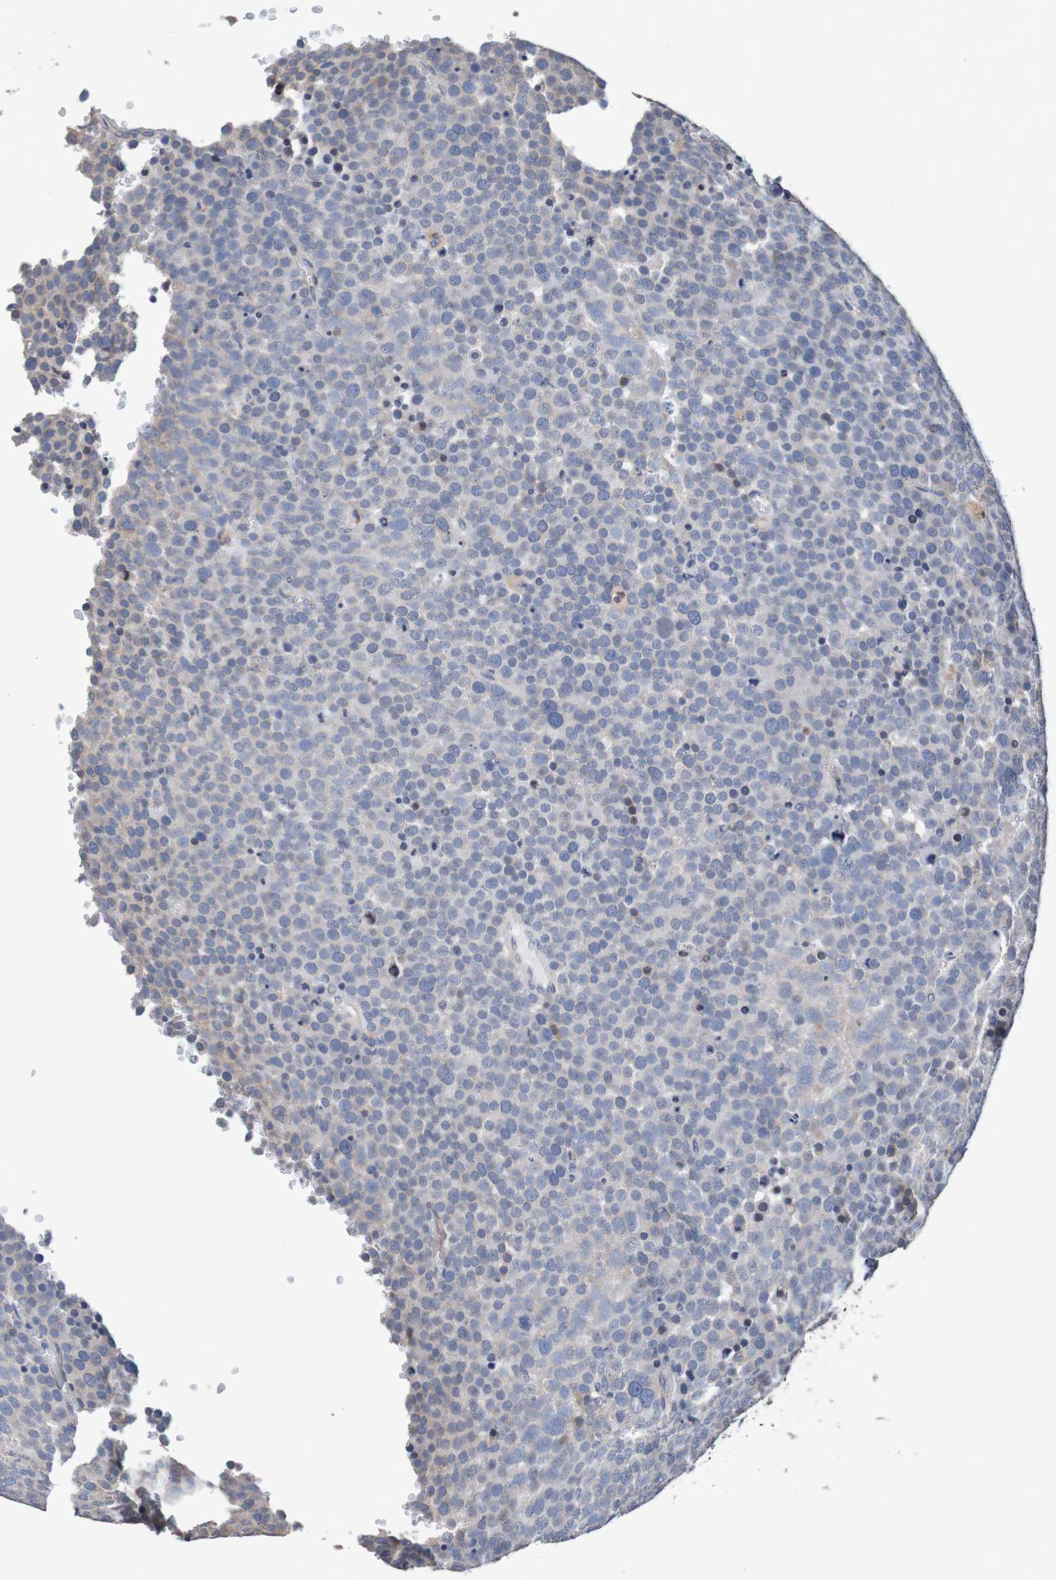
{"staining": {"intensity": "negative", "quantity": "none", "location": "none"}, "tissue": "testis cancer", "cell_type": "Tumor cells", "image_type": "cancer", "snomed": [{"axis": "morphology", "description": "Seminoma, NOS"}, {"axis": "topography", "description": "Testis"}], "caption": "Immunohistochemistry micrograph of testis cancer (seminoma) stained for a protein (brown), which displays no positivity in tumor cells. (Stains: DAB immunohistochemistry with hematoxylin counter stain, Microscopy: brightfield microscopy at high magnification).", "gene": "FIBP", "patient": {"sex": "male", "age": 71}}